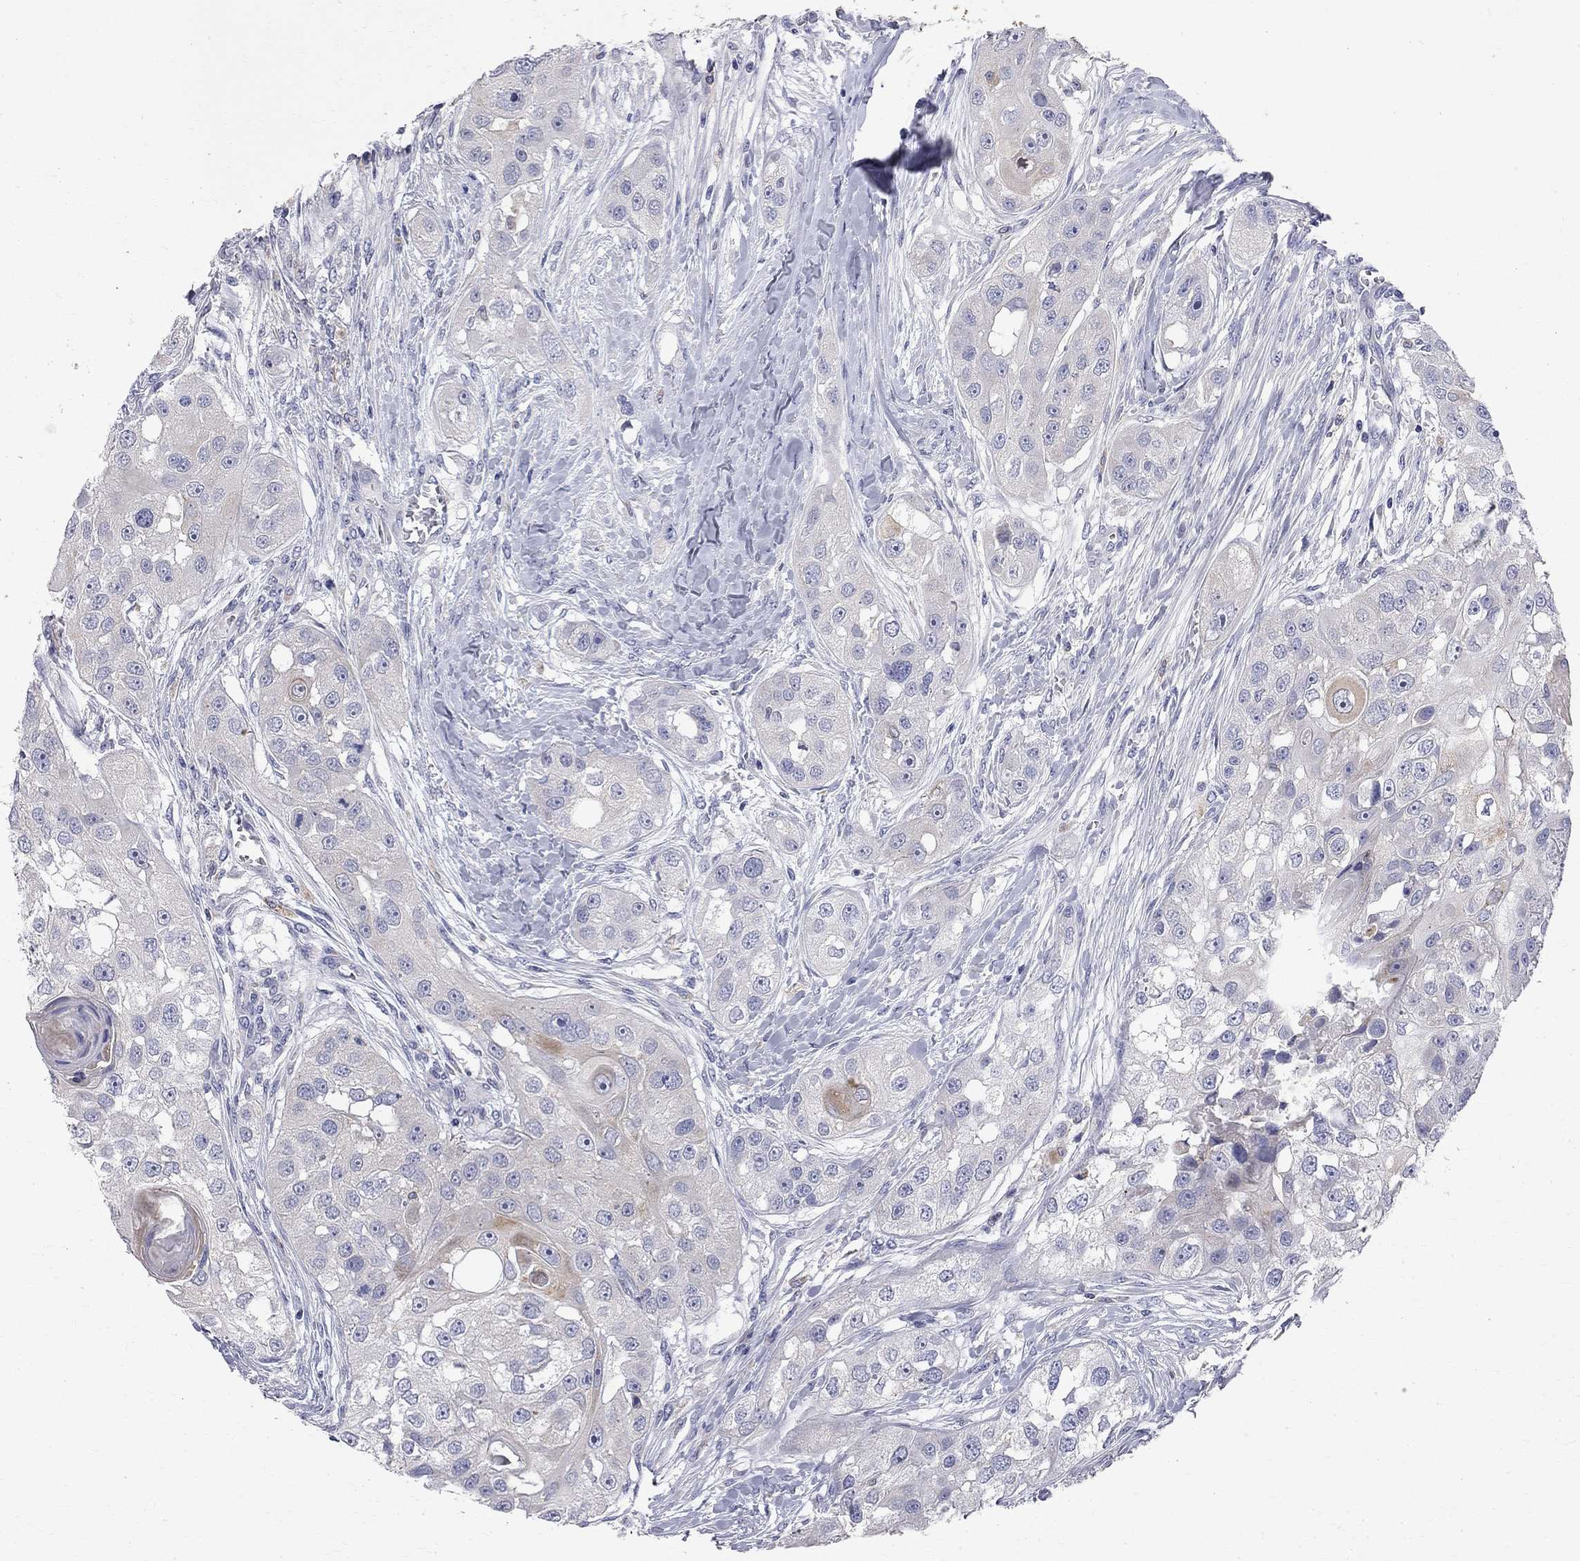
{"staining": {"intensity": "negative", "quantity": "none", "location": "none"}, "tissue": "head and neck cancer", "cell_type": "Tumor cells", "image_type": "cancer", "snomed": [{"axis": "morphology", "description": "Normal tissue, NOS"}, {"axis": "morphology", "description": "Squamous cell carcinoma, NOS"}, {"axis": "topography", "description": "Skeletal muscle"}, {"axis": "topography", "description": "Head-Neck"}], "caption": "A high-resolution histopathology image shows immunohistochemistry (IHC) staining of head and neck squamous cell carcinoma, which shows no significant staining in tumor cells. (Brightfield microscopy of DAB (3,3'-diaminobenzidine) immunohistochemistry at high magnification).", "gene": "ACSL1", "patient": {"sex": "male", "age": 51}}